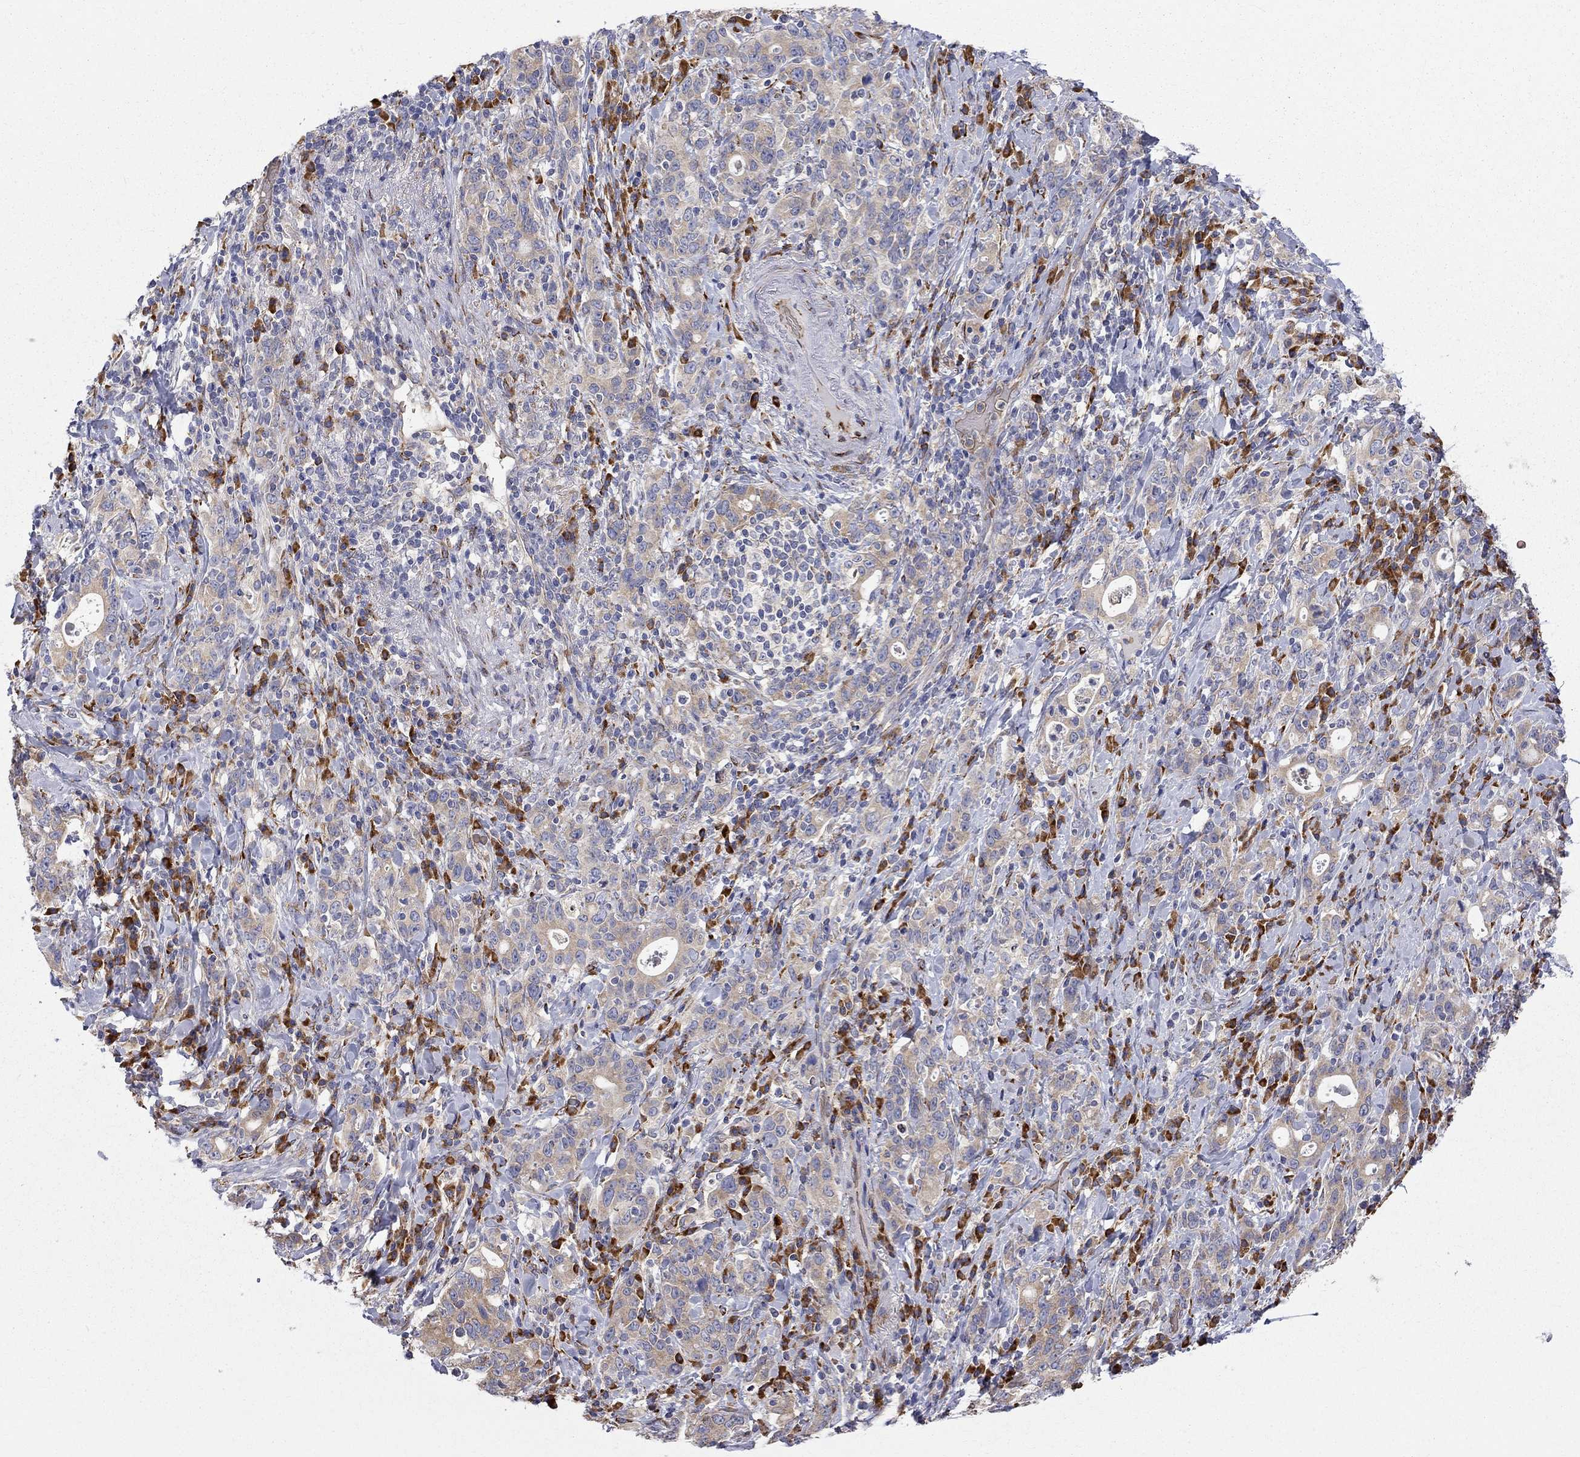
{"staining": {"intensity": "weak", "quantity": "25%-75%", "location": "cytoplasmic/membranous"}, "tissue": "stomach cancer", "cell_type": "Tumor cells", "image_type": "cancer", "snomed": [{"axis": "morphology", "description": "Adenocarcinoma, NOS"}, {"axis": "topography", "description": "Stomach"}], "caption": "Brown immunohistochemical staining in human stomach cancer (adenocarcinoma) displays weak cytoplasmic/membranous expression in about 25%-75% of tumor cells.", "gene": "CASTOR1", "patient": {"sex": "male", "age": 79}}